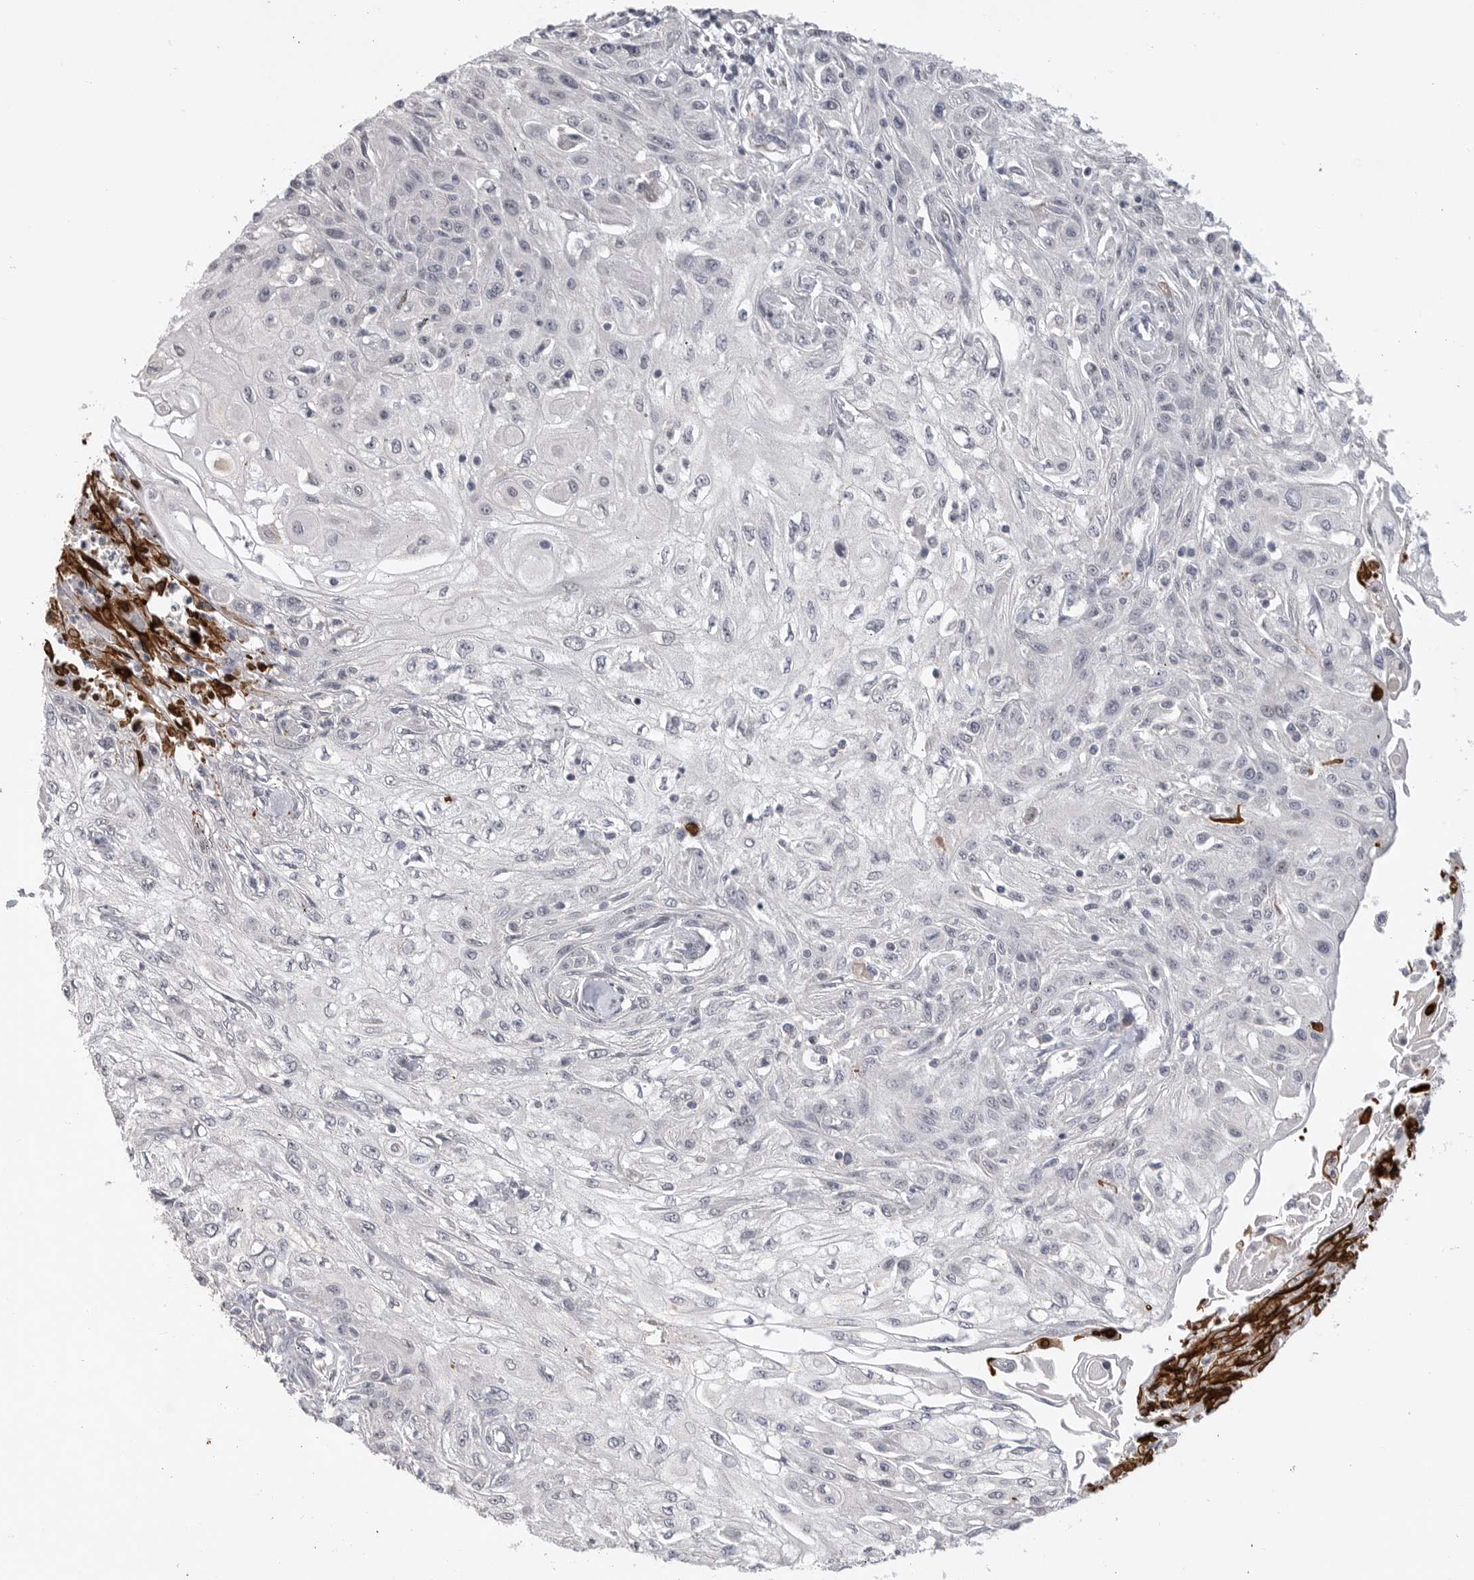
{"staining": {"intensity": "negative", "quantity": "none", "location": "none"}, "tissue": "skin cancer", "cell_type": "Tumor cells", "image_type": "cancer", "snomed": [{"axis": "morphology", "description": "Squamous cell carcinoma, NOS"}, {"axis": "morphology", "description": "Squamous cell carcinoma, metastatic, NOS"}, {"axis": "topography", "description": "Skin"}, {"axis": "topography", "description": "Lymph node"}], "caption": "Tumor cells show no significant positivity in skin cancer. The staining was performed using DAB (3,3'-diaminobenzidine) to visualize the protein expression in brown, while the nuclei were stained in blue with hematoxylin (Magnification: 20x).", "gene": "FBXO43", "patient": {"sex": "male", "age": 75}}